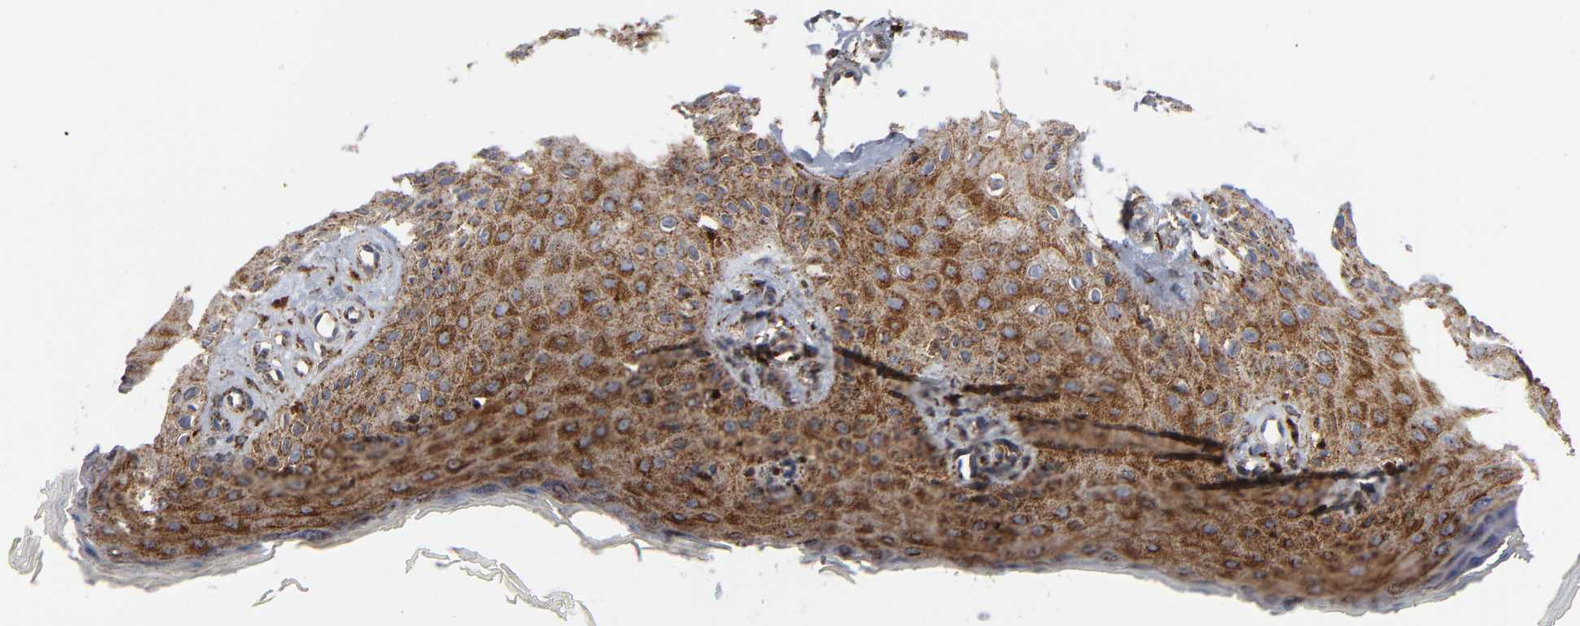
{"staining": {"intensity": "strong", "quantity": ">75%", "location": "cytoplasmic/membranous"}, "tissue": "skin cancer", "cell_type": "Tumor cells", "image_type": "cancer", "snomed": [{"axis": "morphology", "description": "Squamous cell carcinoma, NOS"}, {"axis": "topography", "description": "Skin"}], "caption": "Immunohistochemical staining of human skin cancer (squamous cell carcinoma) reveals high levels of strong cytoplasmic/membranous protein expression in approximately >75% of tumor cells.", "gene": "PSAP", "patient": {"sex": "female", "age": 40}}